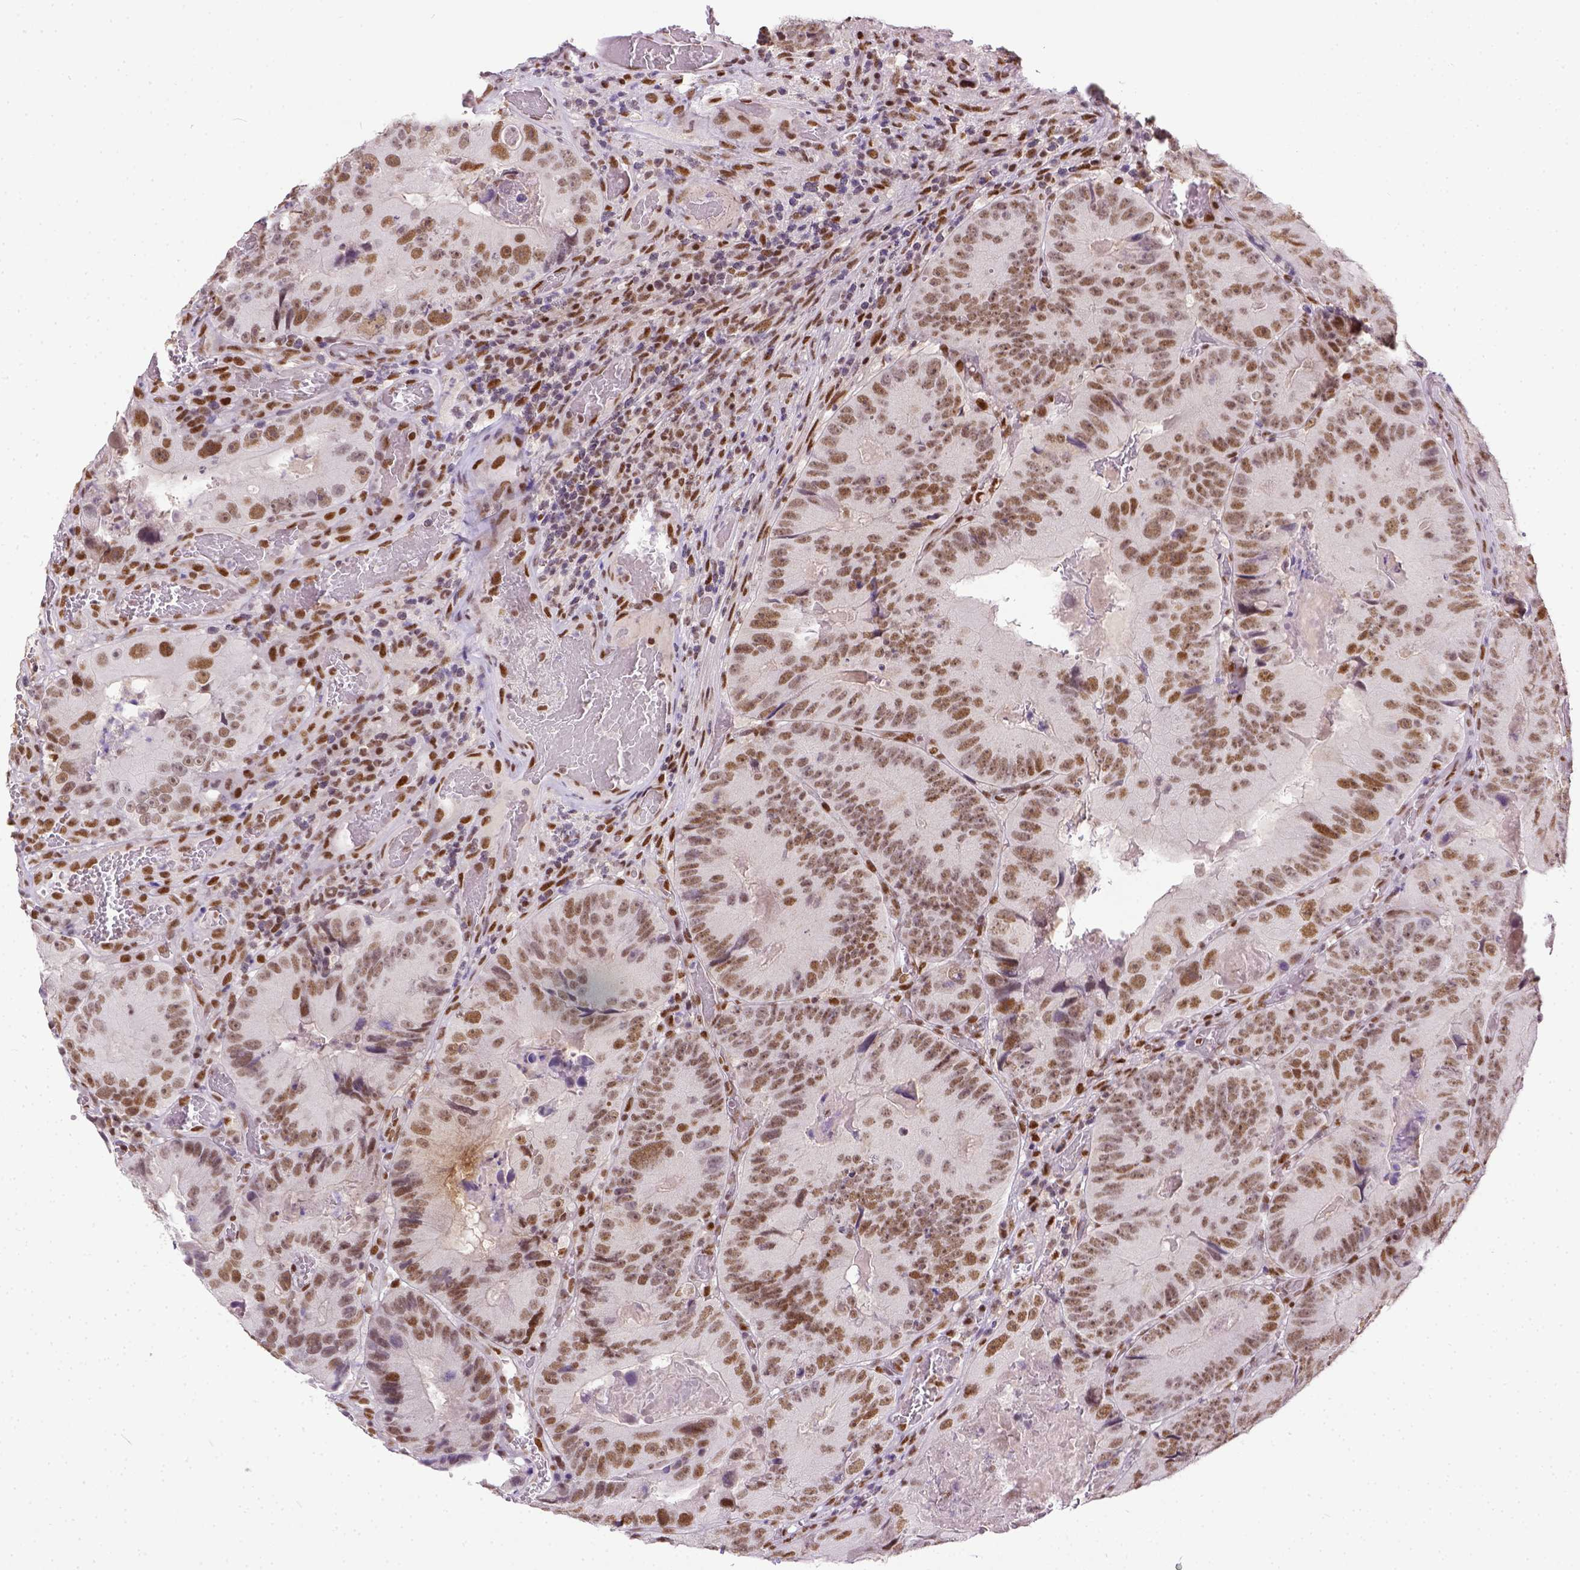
{"staining": {"intensity": "moderate", "quantity": ">75%", "location": "cytoplasmic/membranous"}, "tissue": "colorectal cancer", "cell_type": "Tumor cells", "image_type": "cancer", "snomed": [{"axis": "morphology", "description": "Adenocarcinoma, NOS"}, {"axis": "topography", "description": "Colon"}], "caption": "Immunohistochemistry (IHC) of colorectal cancer demonstrates medium levels of moderate cytoplasmic/membranous positivity in about >75% of tumor cells.", "gene": "ERCC1", "patient": {"sex": "female", "age": 86}}